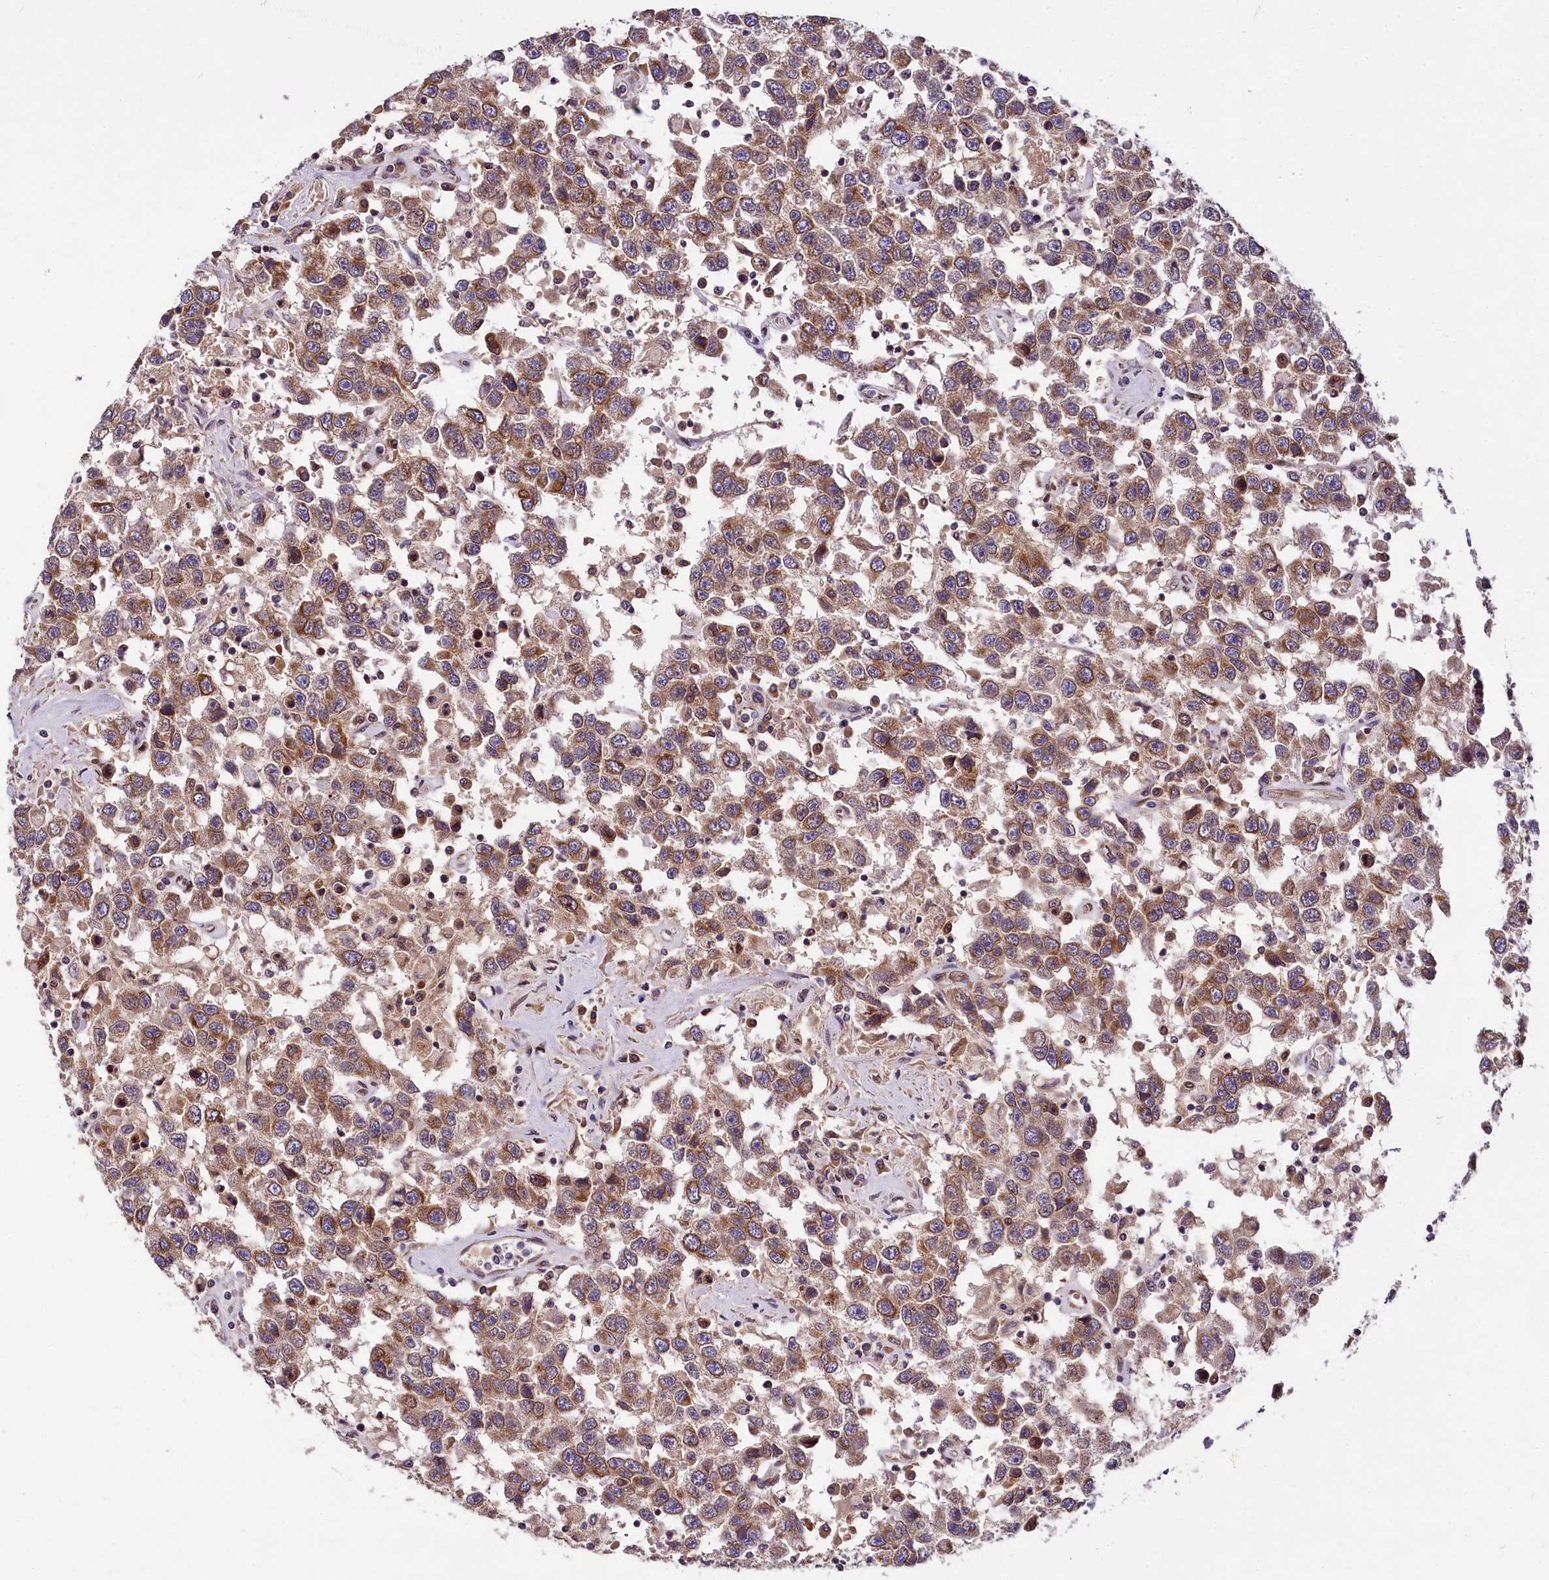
{"staining": {"intensity": "moderate", "quantity": ">75%", "location": "cytoplasmic/membranous"}, "tissue": "testis cancer", "cell_type": "Tumor cells", "image_type": "cancer", "snomed": [{"axis": "morphology", "description": "Seminoma, NOS"}, {"axis": "topography", "description": "Testis"}], "caption": "Immunohistochemical staining of testis seminoma reveals medium levels of moderate cytoplasmic/membranous protein positivity in approximately >75% of tumor cells. Nuclei are stained in blue.", "gene": "SUPV3L1", "patient": {"sex": "male", "age": 41}}